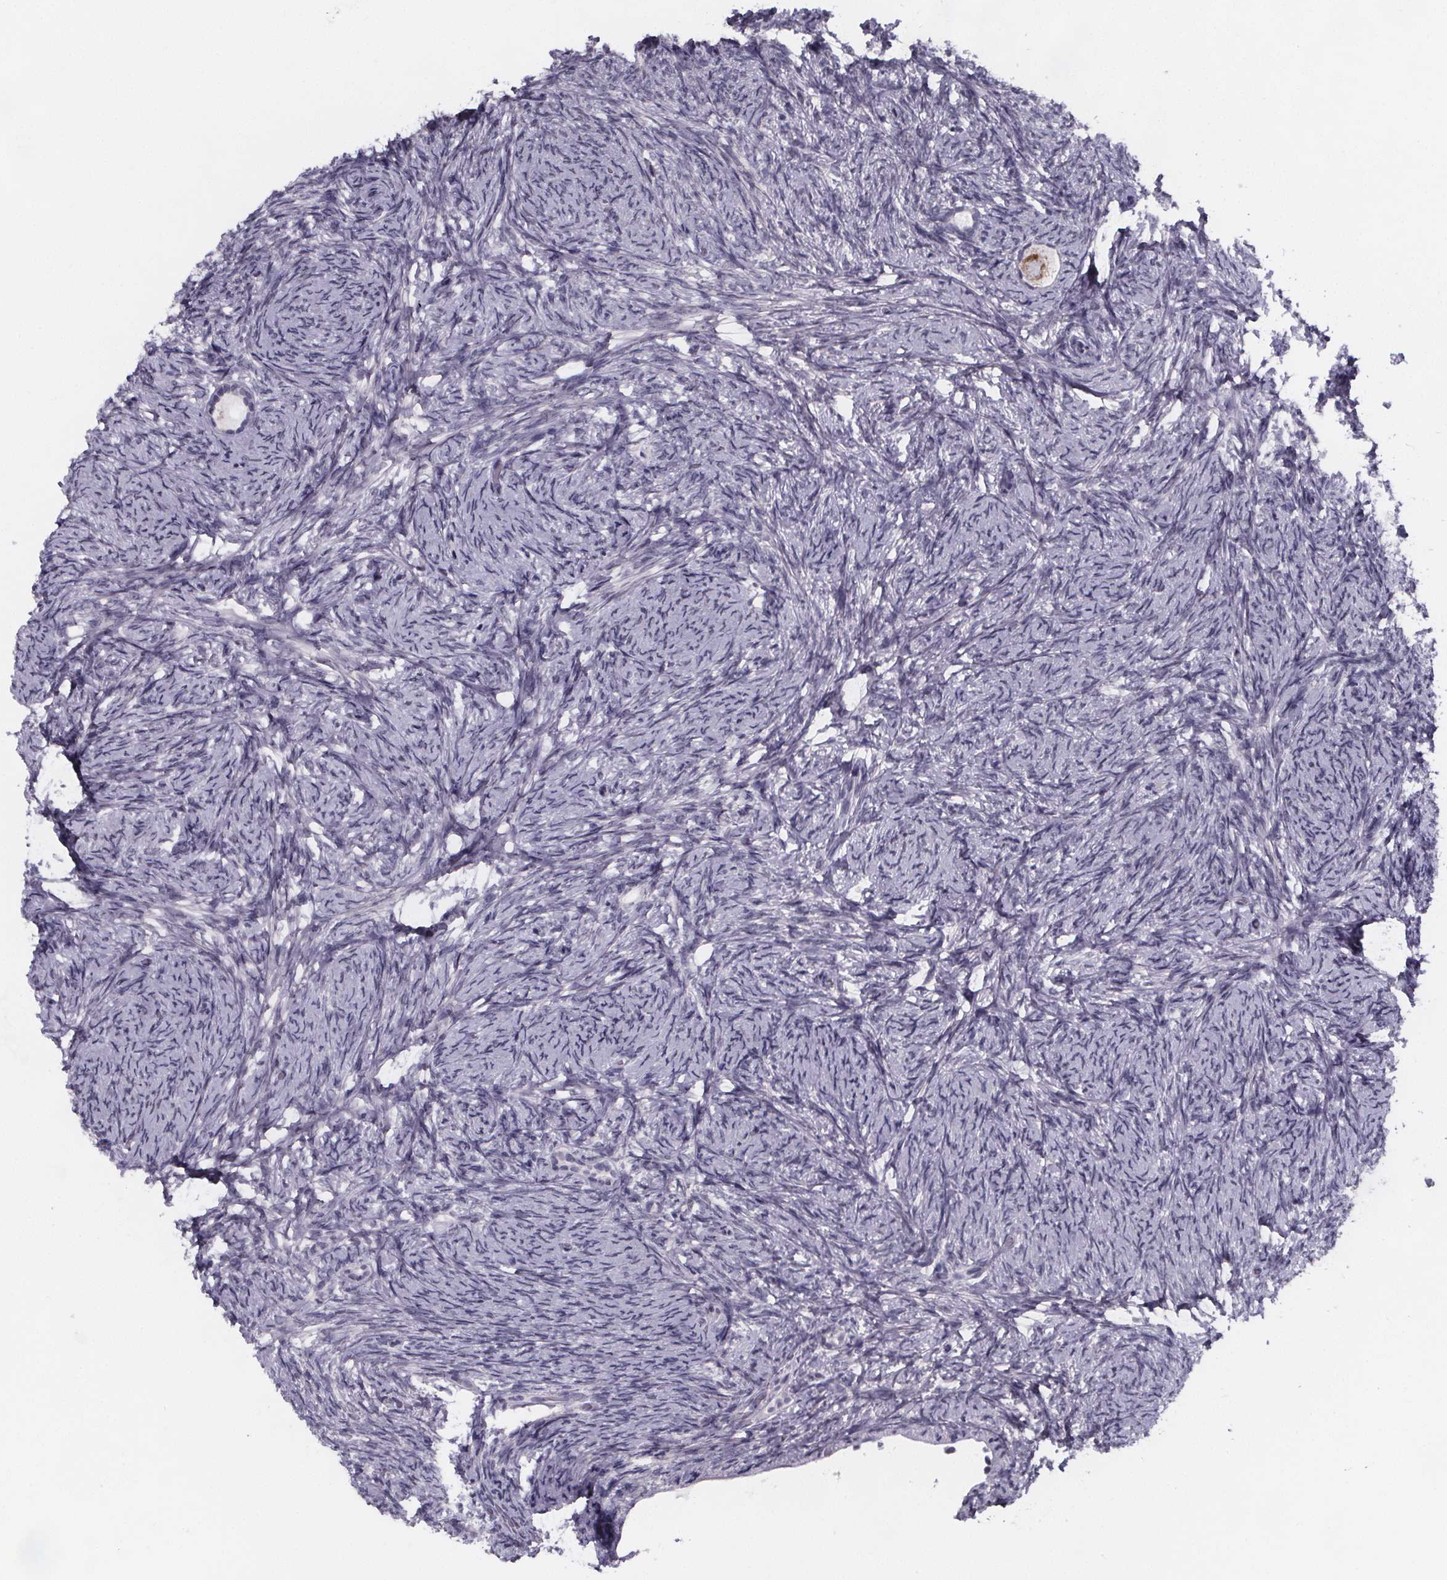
{"staining": {"intensity": "negative", "quantity": "none", "location": "none"}, "tissue": "ovary", "cell_type": "Follicle cells", "image_type": "normal", "snomed": [{"axis": "morphology", "description": "Normal tissue, NOS"}, {"axis": "topography", "description": "Ovary"}], "caption": "The micrograph exhibits no significant expression in follicle cells of ovary. The staining was performed using DAB to visualize the protein expression in brown, while the nuclei were stained in blue with hematoxylin (Magnification: 20x).", "gene": "PAH", "patient": {"sex": "female", "age": 34}}